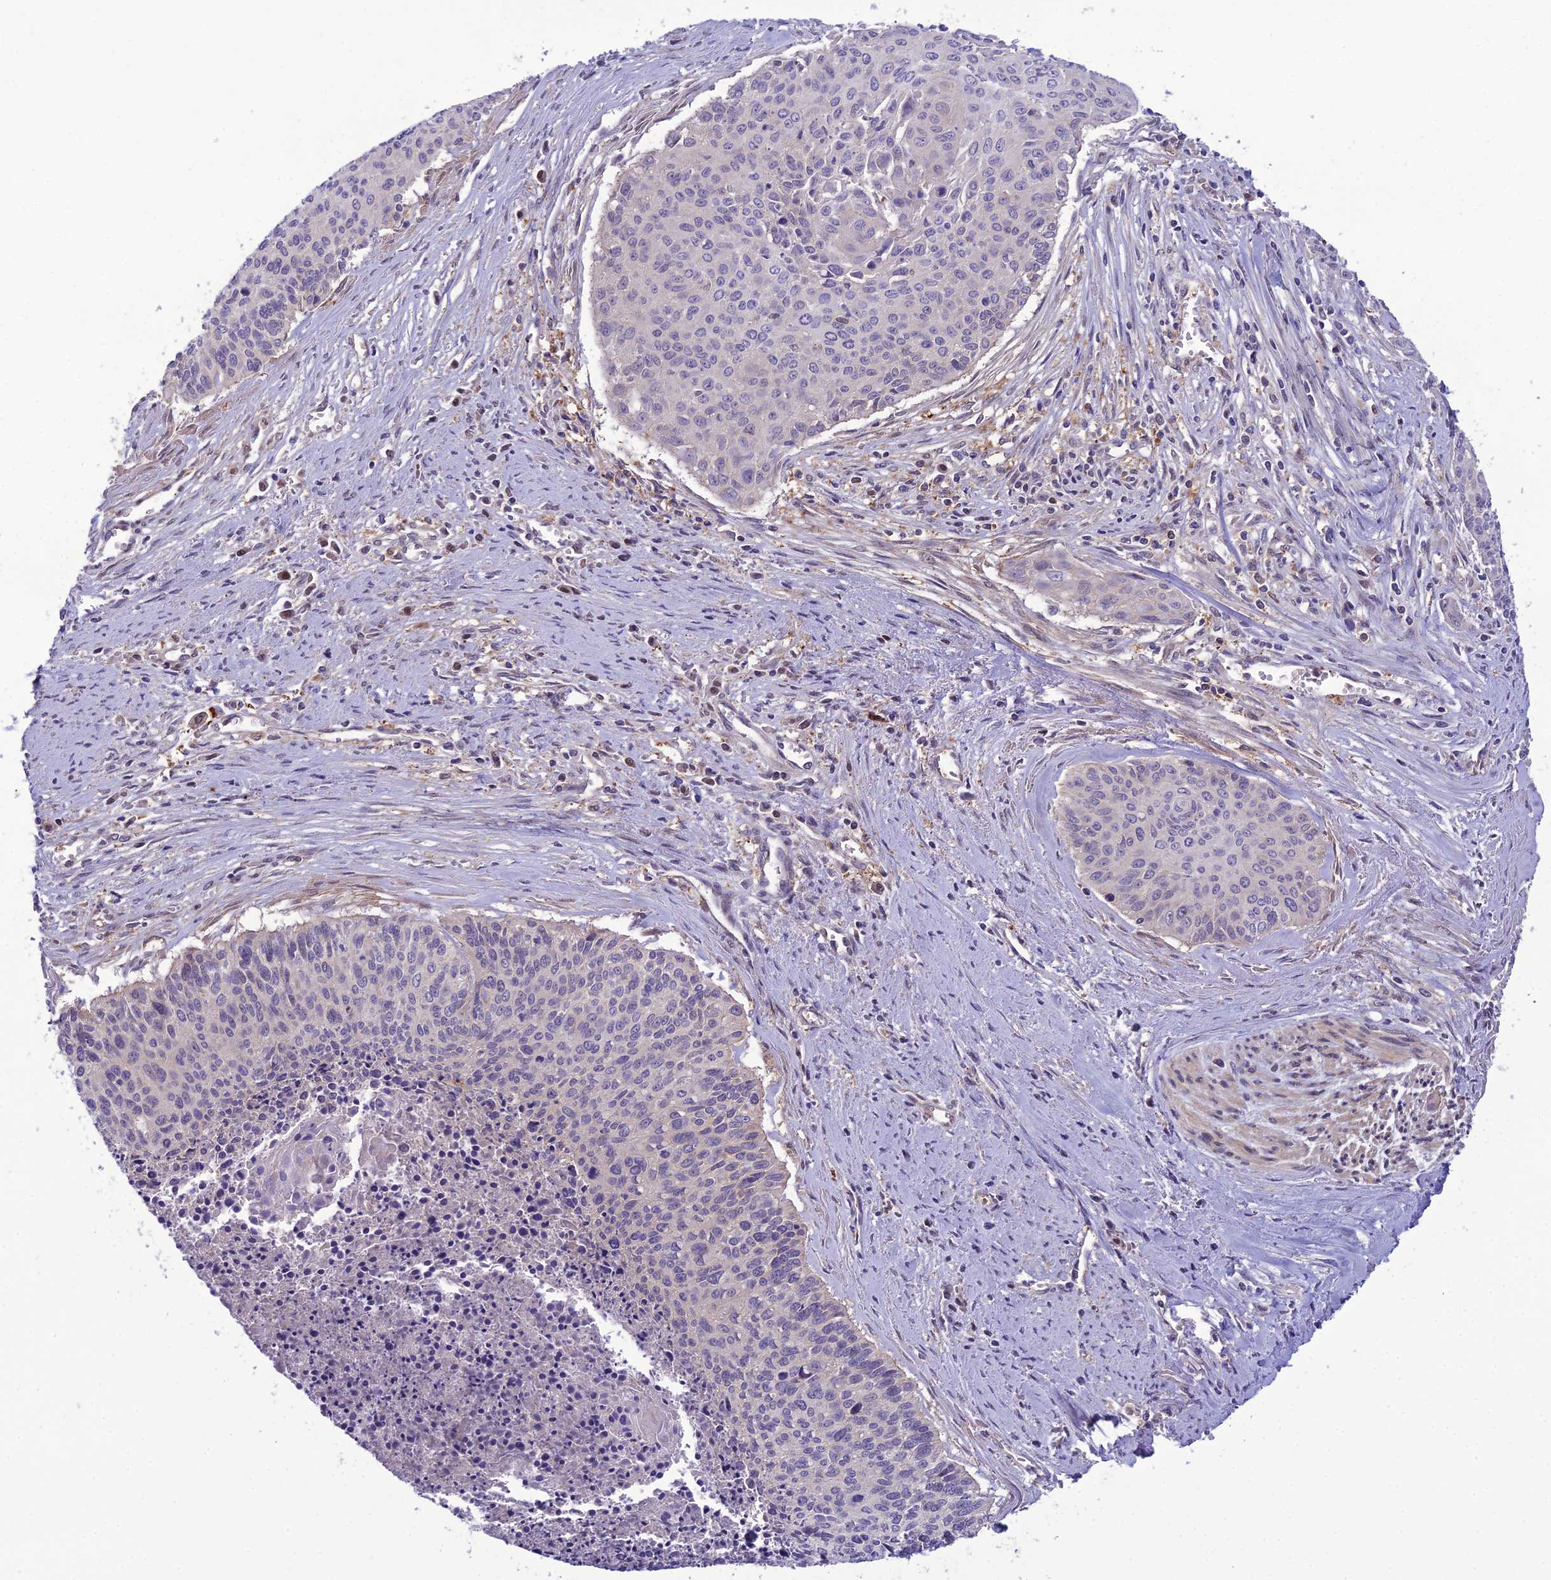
{"staining": {"intensity": "negative", "quantity": "none", "location": "none"}, "tissue": "cervical cancer", "cell_type": "Tumor cells", "image_type": "cancer", "snomed": [{"axis": "morphology", "description": "Squamous cell carcinoma, NOS"}, {"axis": "topography", "description": "Cervix"}], "caption": "Immunohistochemistry (IHC) of cervical cancer reveals no expression in tumor cells. (DAB IHC with hematoxylin counter stain).", "gene": "GDF6", "patient": {"sex": "female", "age": 55}}